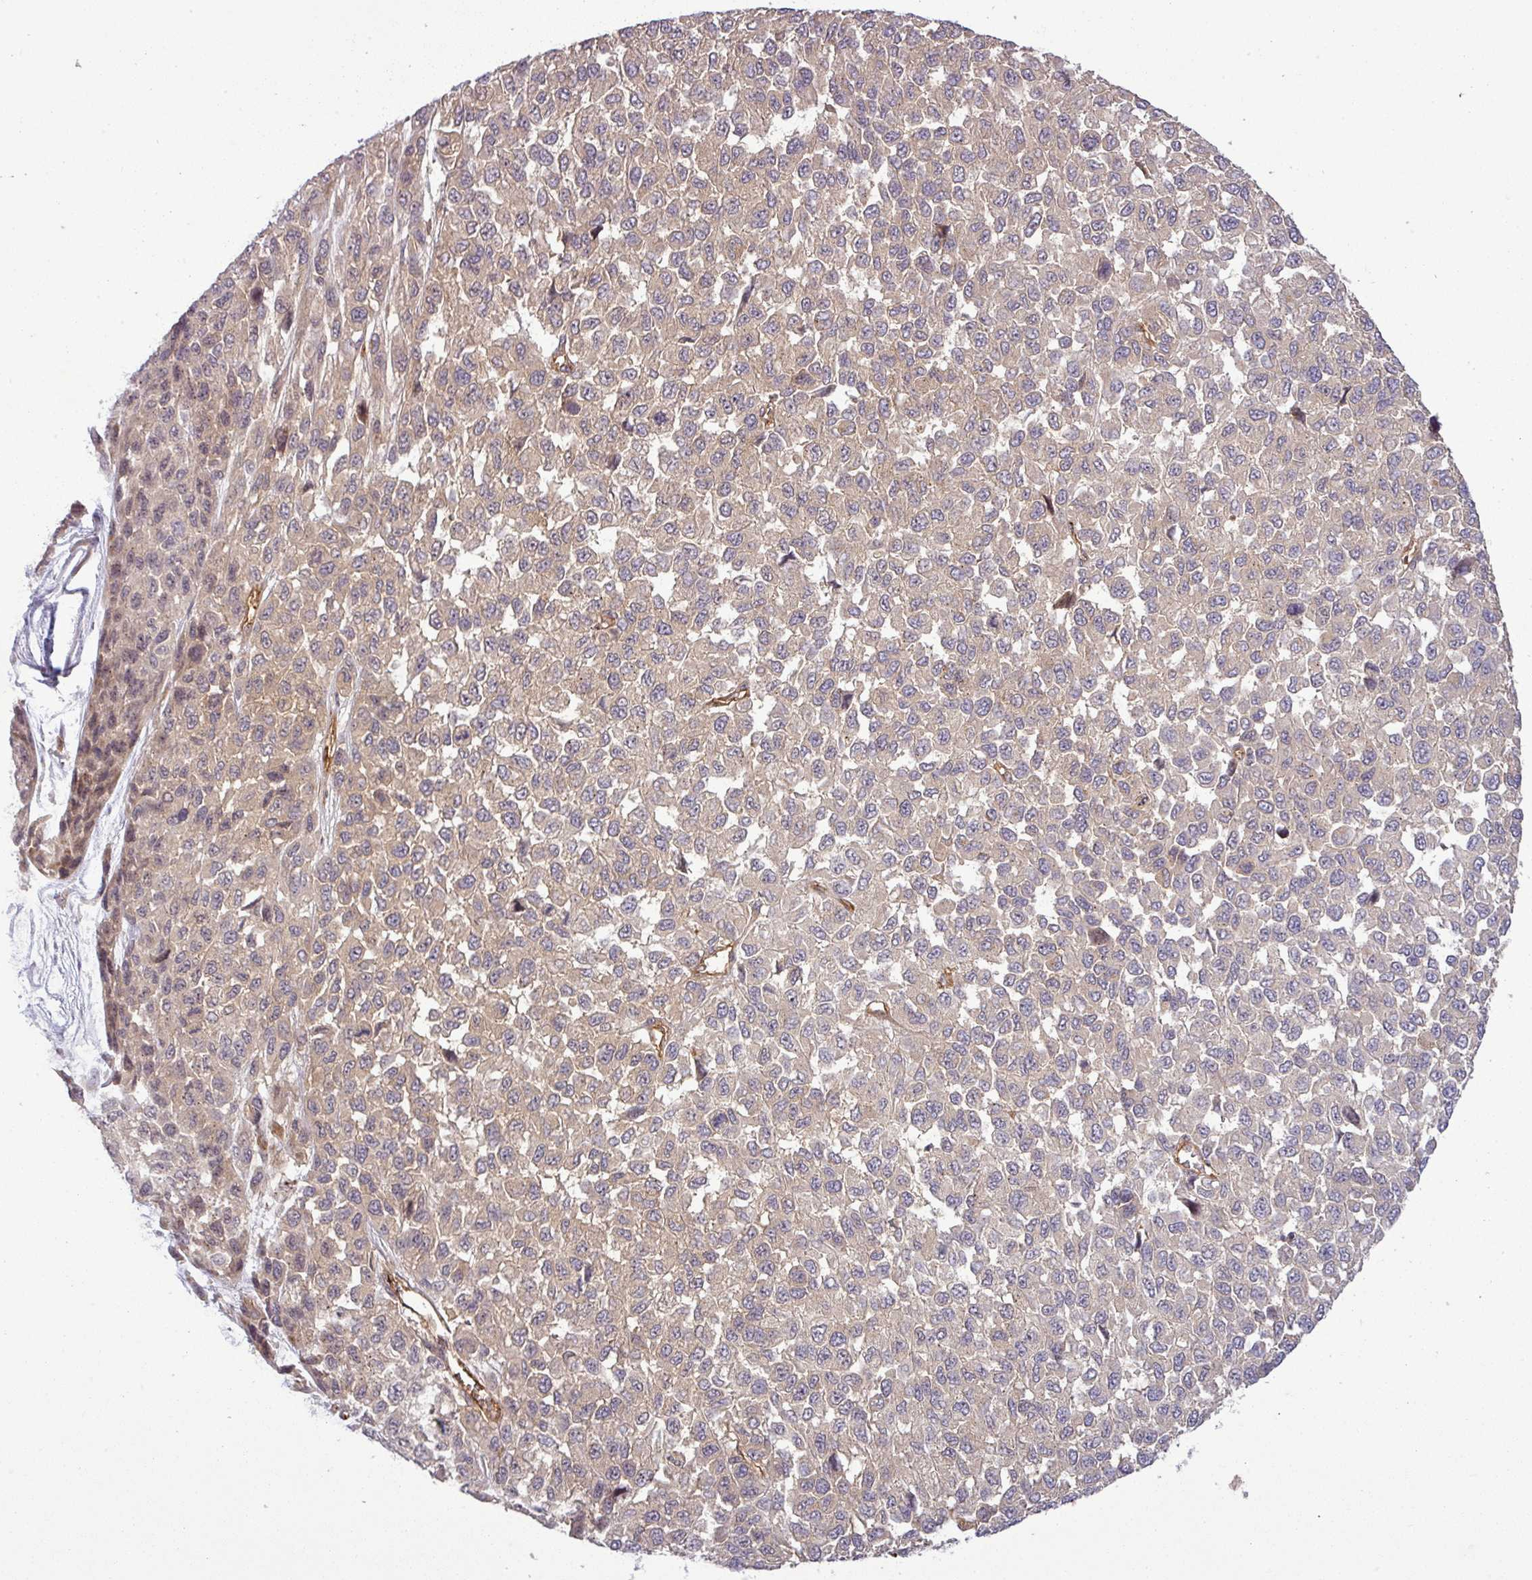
{"staining": {"intensity": "weak", "quantity": "25%-75%", "location": "cytoplasmic/membranous"}, "tissue": "melanoma", "cell_type": "Tumor cells", "image_type": "cancer", "snomed": [{"axis": "morphology", "description": "Malignant melanoma, NOS"}, {"axis": "topography", "description": "Skin"}], "caption": "Immunohistochemistry of human melanoma reveals low levels of weak cytoplasmic/membranous expression in approximately 25%-75% of tumor cells. The staining was performed using DAB to visualize the protein expression in brown, while the nuclei were stained in blue with hematoxylin (Magnification: 20x).", "gene": "PCDH1", "patient": {"sex": "male", "age": 62}}